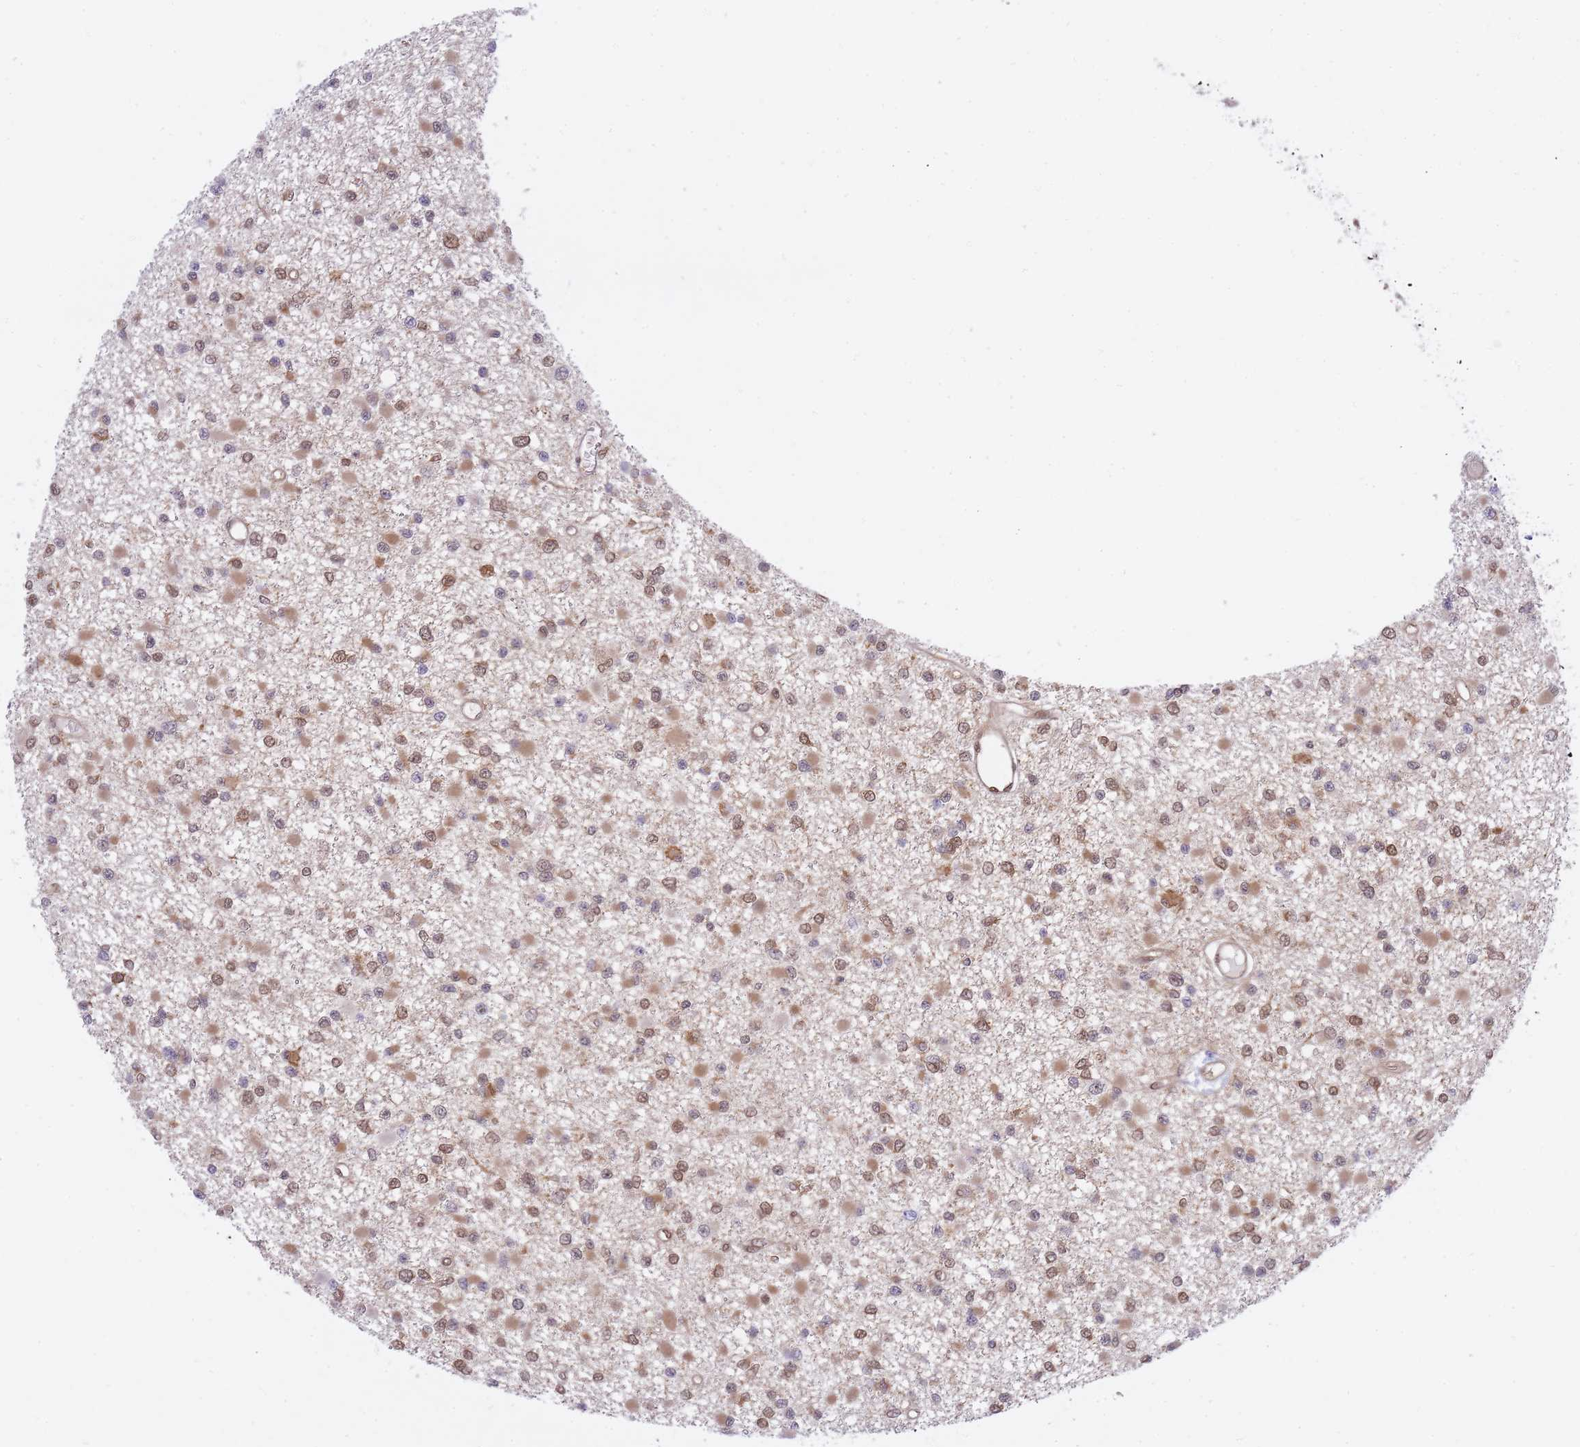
{"staining": {"intensity": "moderate", "quantity": ">75%", "location": "cytoplasmic/membranous,nuclear"}, "tissue": "glioma", "cell_type": "Tumor cells", "image_type": "cancer", "snomed": [{"axis": "morphology", "description": "Glioma, malignant, Low grade"}, {"axis": "topography", "description": "Brain"}], "caption": "Immunohistochemistry photomicrograph of neoplastic tissue: human low-grade glioma (malignant) stained using IHC exhibits medium levels of moderate protein expression localized specifically in the cytoplasmic/membranous and nuclear of tumor cells, appearing as a cytoplasmic/membranous and nuclear brown color.", "gene": "NSFL1C", "patient": {"sex": "female", "age": 22}}